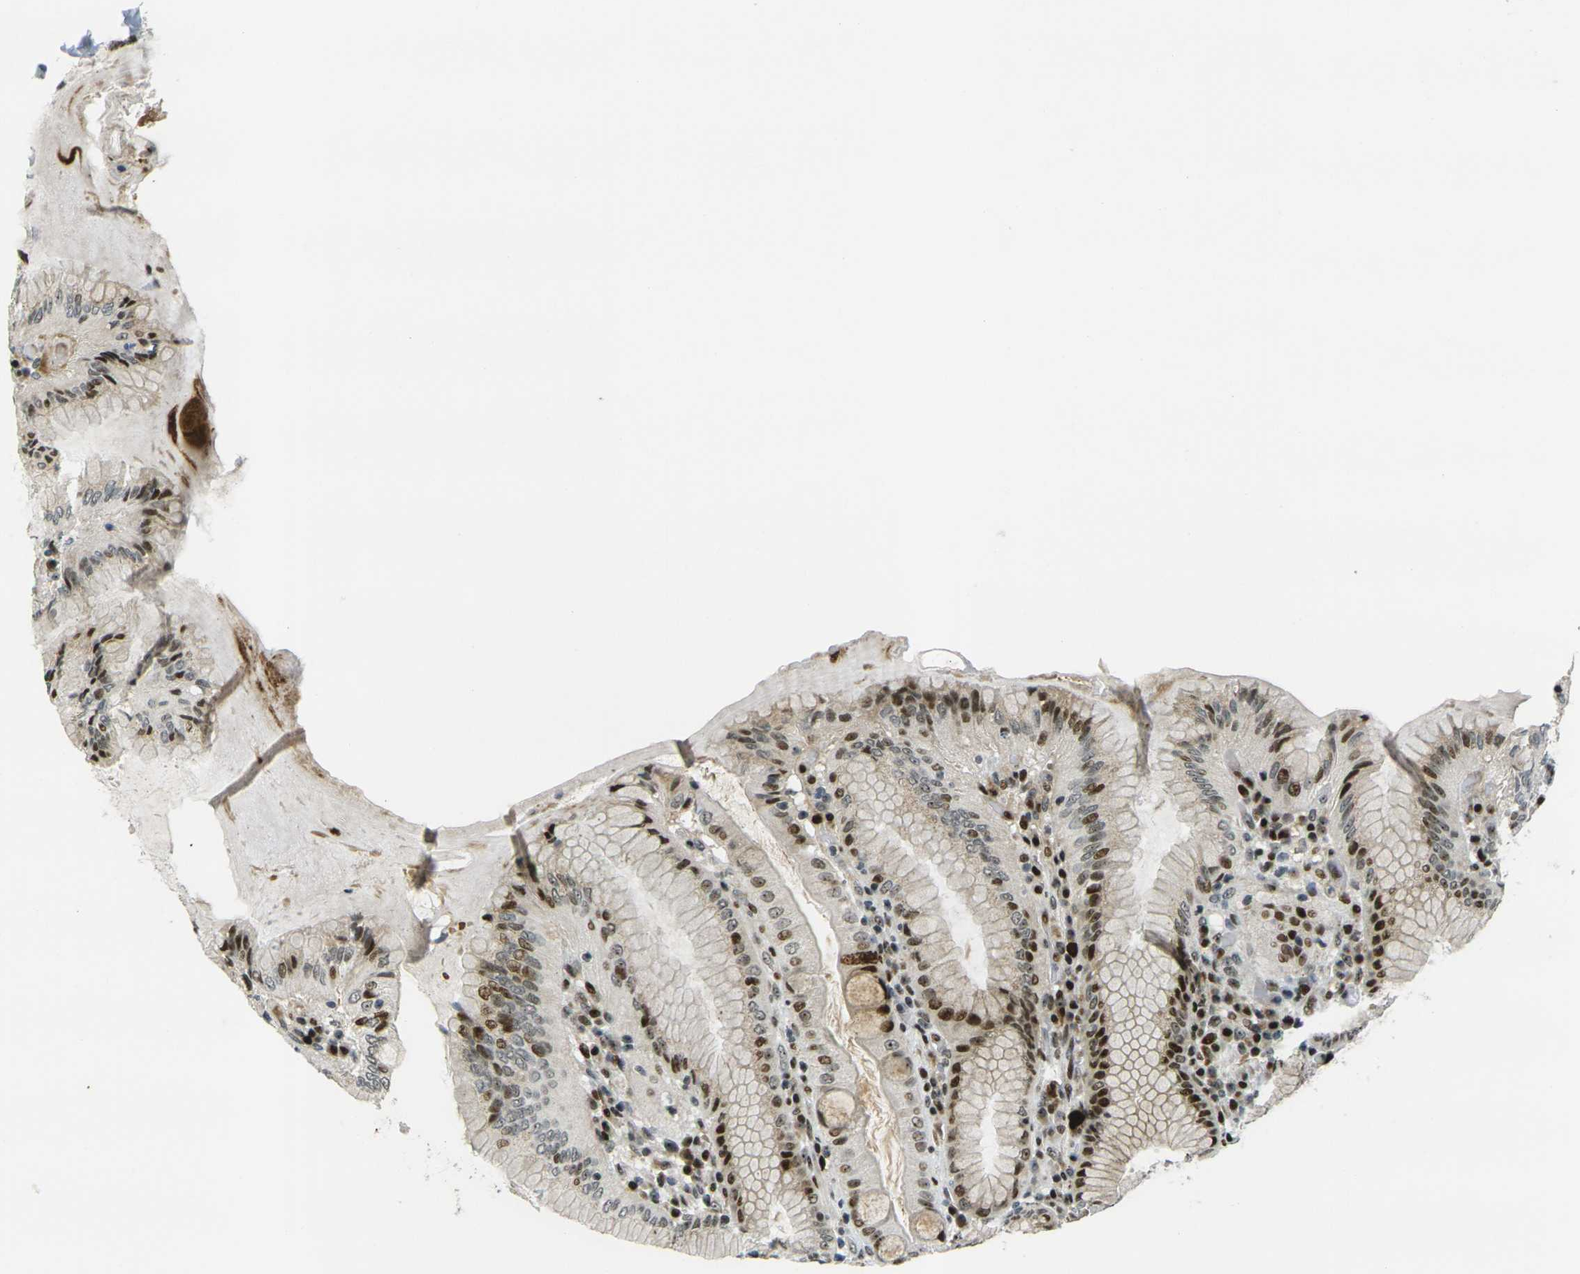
{"staining": {"intensity": "strong", "quantity": ">75%", "location": "cytoplasmic/membranous,nuclear"}, "tissue": "stomach", "cell_type": "Glandular cells", "image_type": "normal", "snomed": [{"axis": "morphology", "description": "Normal tissue, NOS"}, {"axis": "topography", "description": "Stomach, lower"}], "caption": "Immunohistochemistry (IHC) (DAB (3,3'-diaminobenzidine)) staining of benign stomach demonstrates strong cytoplasmic/membranous,nuclear protein staining in about >75% of glandular cells.", "gene": "UBE2C", "patient": {"sex": "female", "age": 76}}